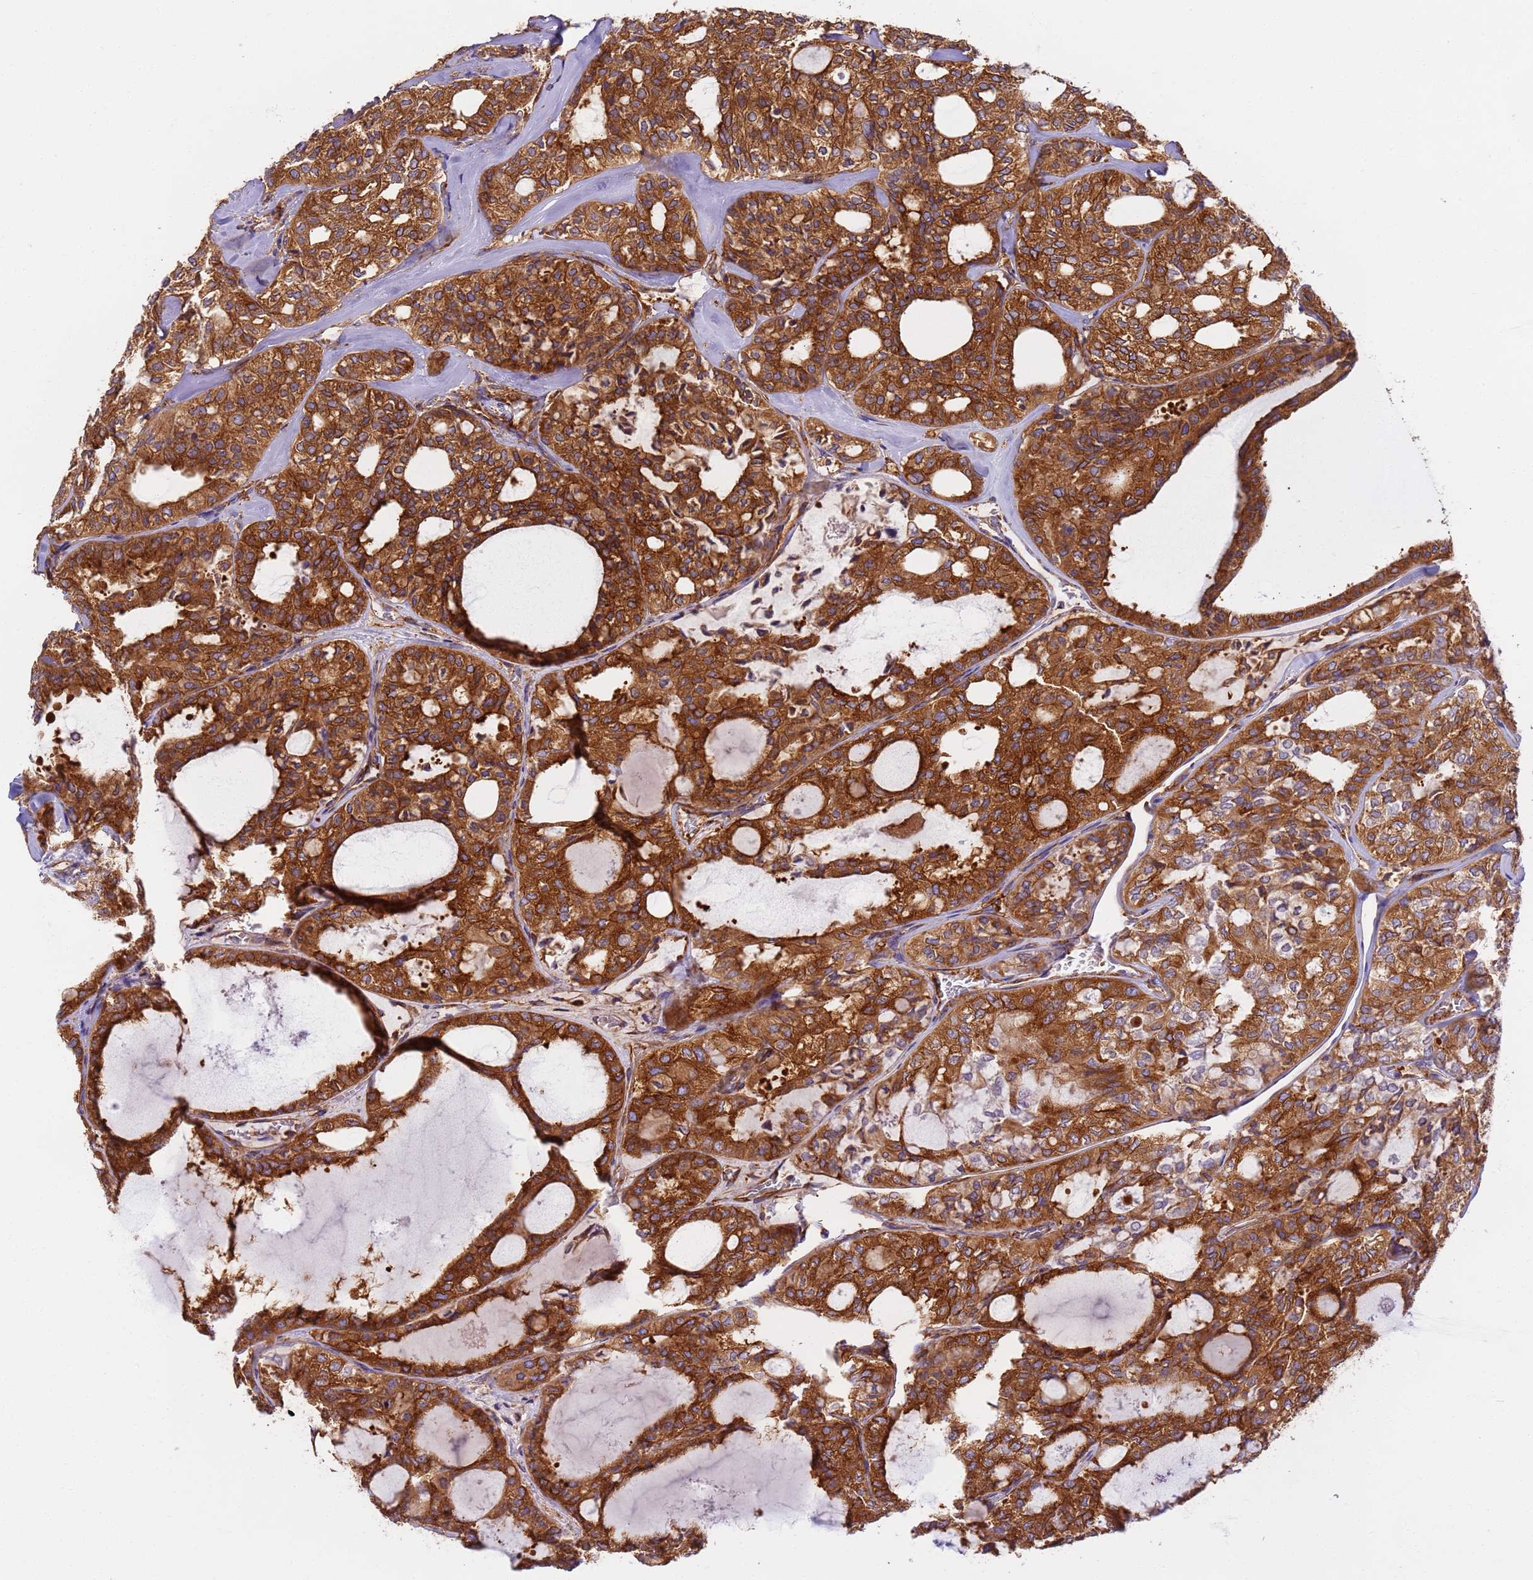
{"staining": {"intensity": "strong", "quantity": ">75%", "location": "cytoplasmic/membranous"}, "tissue": "thyroid cancer", "cell_type": "Tumor cells", "image_type": "cancer", "snomed": [{"axis": "morphology", "description": "Follicular adenoma carcinoma, NOS"}, {"axis": "topography", "description": "Thyroid gland"}], "caption": "Follicular adenoma carcinoma (thyroid) was stained to show a protein in brown. There is high levels of strong cytoplasmic/membranous expression in approximately >75% of tumor cells.", "gene": "DYNC1I2", "patient": {"sex": "male", "age": 75}}